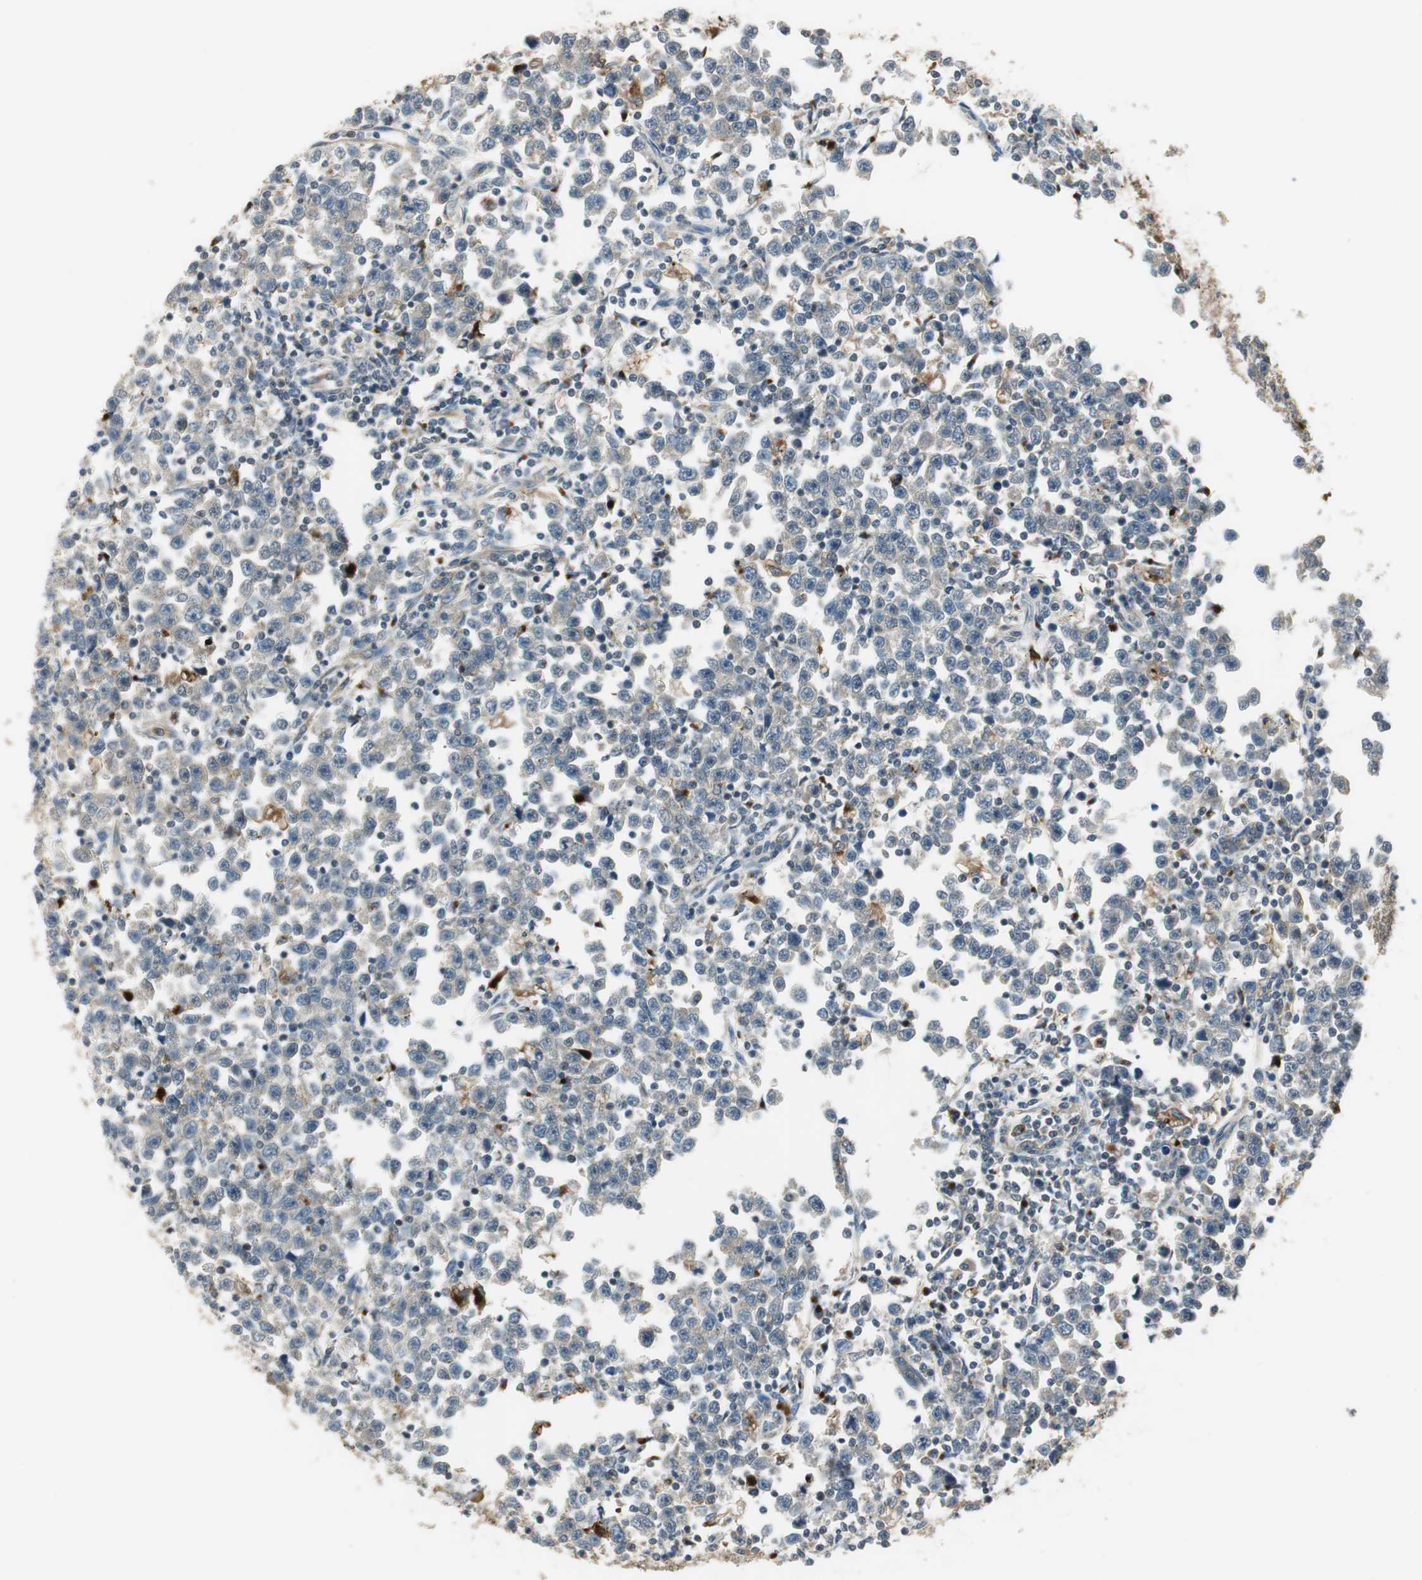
{"staining": {"intensity": "weak", "quantity": "25%-75%", "location": "cytoplasmic/membranous"}, "tissue": "testis cancer", "cell_type": "Tumor cells", "image_type": "cancer", "snomed": [{"axis": "morphology", "description": "Seminoma, NOS"}, {"axis": "topography", "description": "Testis"}], "caption": "Brown immunohistochemical staining in testis seminoma displays weak cytoplasmic/membranous staining in approximately 25%-75% of tumor cells.", "gene": "NCK1", "patient": {"sex": "male", "age": 43}}